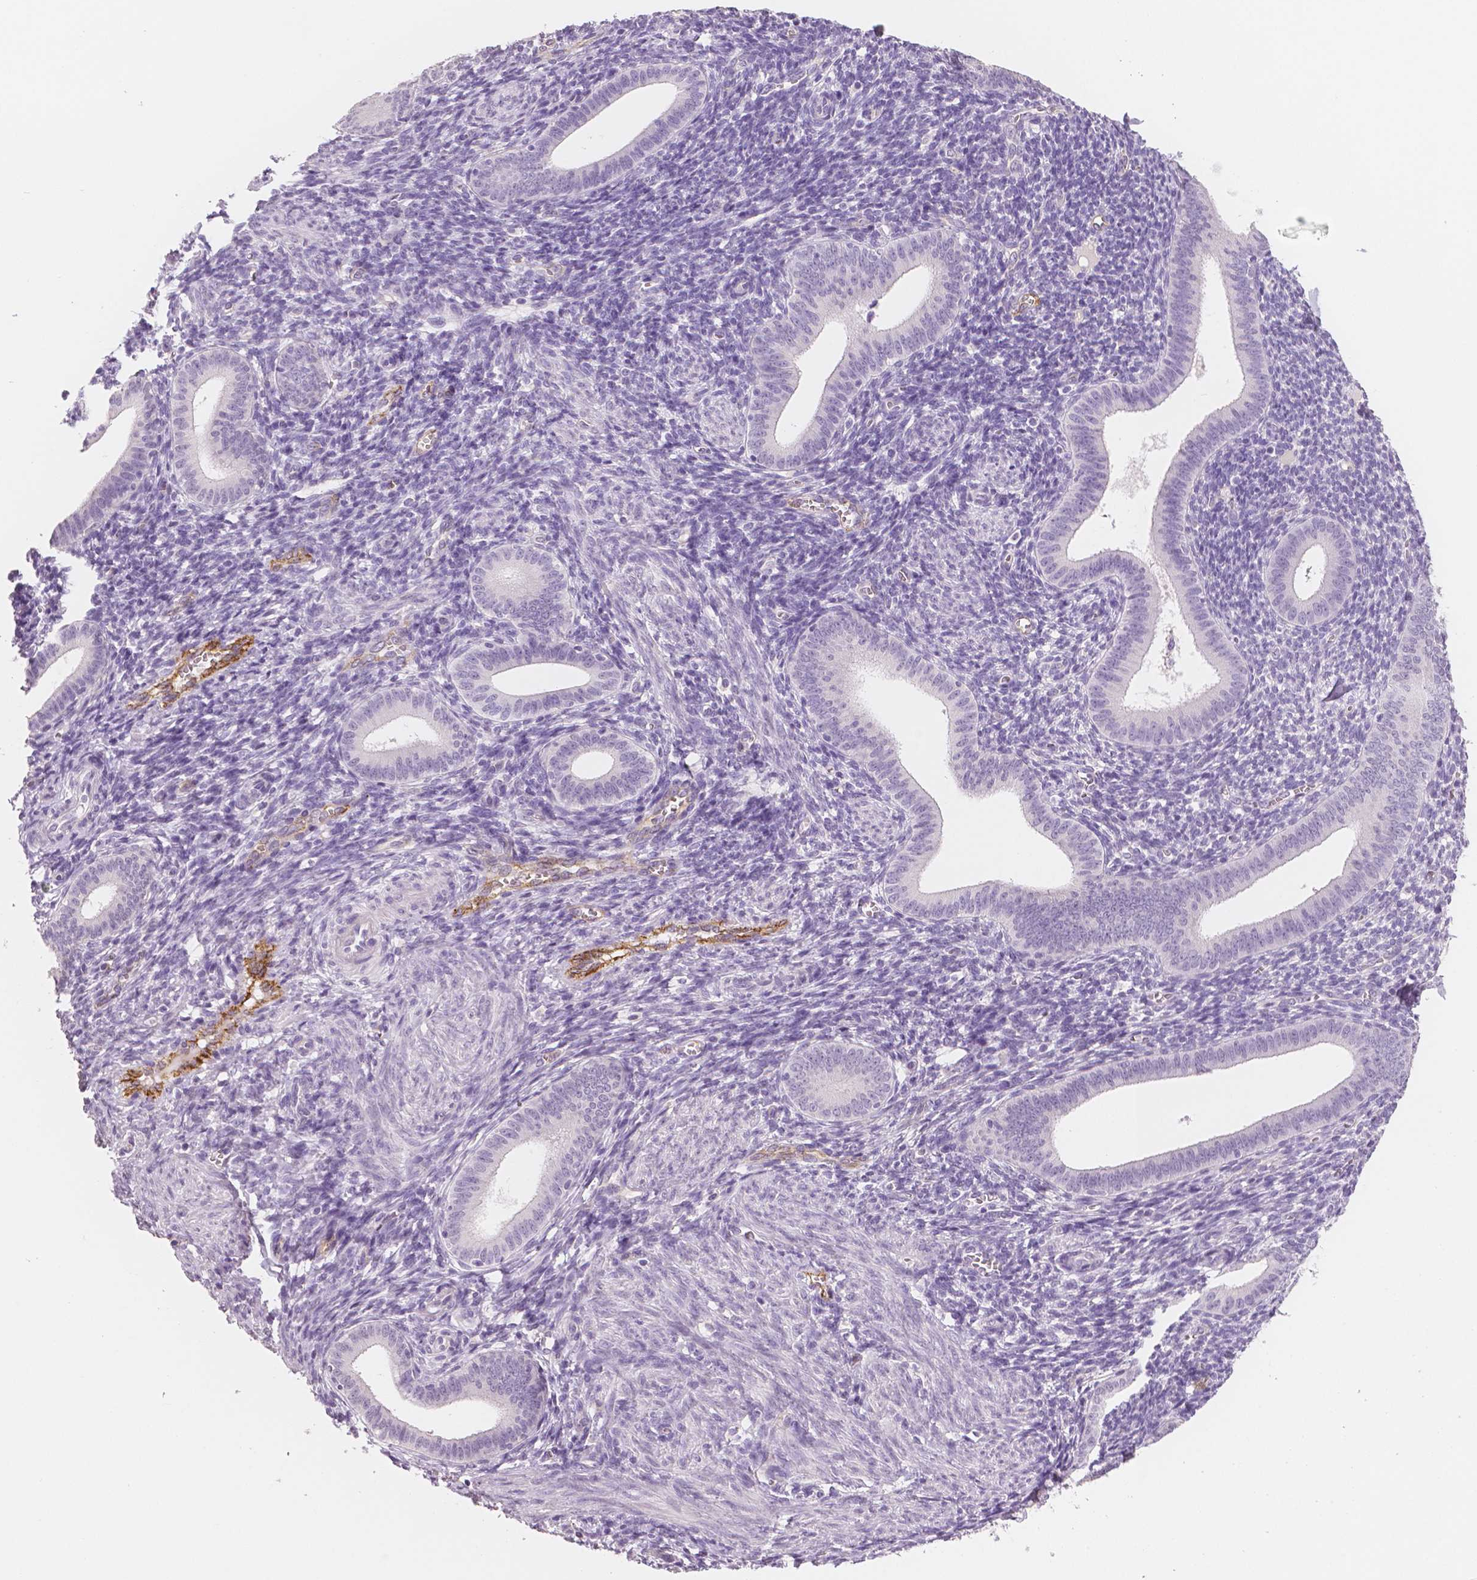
{"staining": {"intensity": "negative", "quantity": "none", "location": "none"}, "tissue": "endometrium", "cell_type": "Cells in endometrial stroma", "image_type": "normal", "snomed": [{"axis": "morphology", "description": "Normal tissue, NOS"}, {"axis": "topography", "description": "Endometrium"}], "caption": "Immunohistochemical staining of benign endometrium displays no significant expression in cells in endometrial stroma.", "gene": "TSPAN7", "patient": {"sex": "female", "age": 25}}